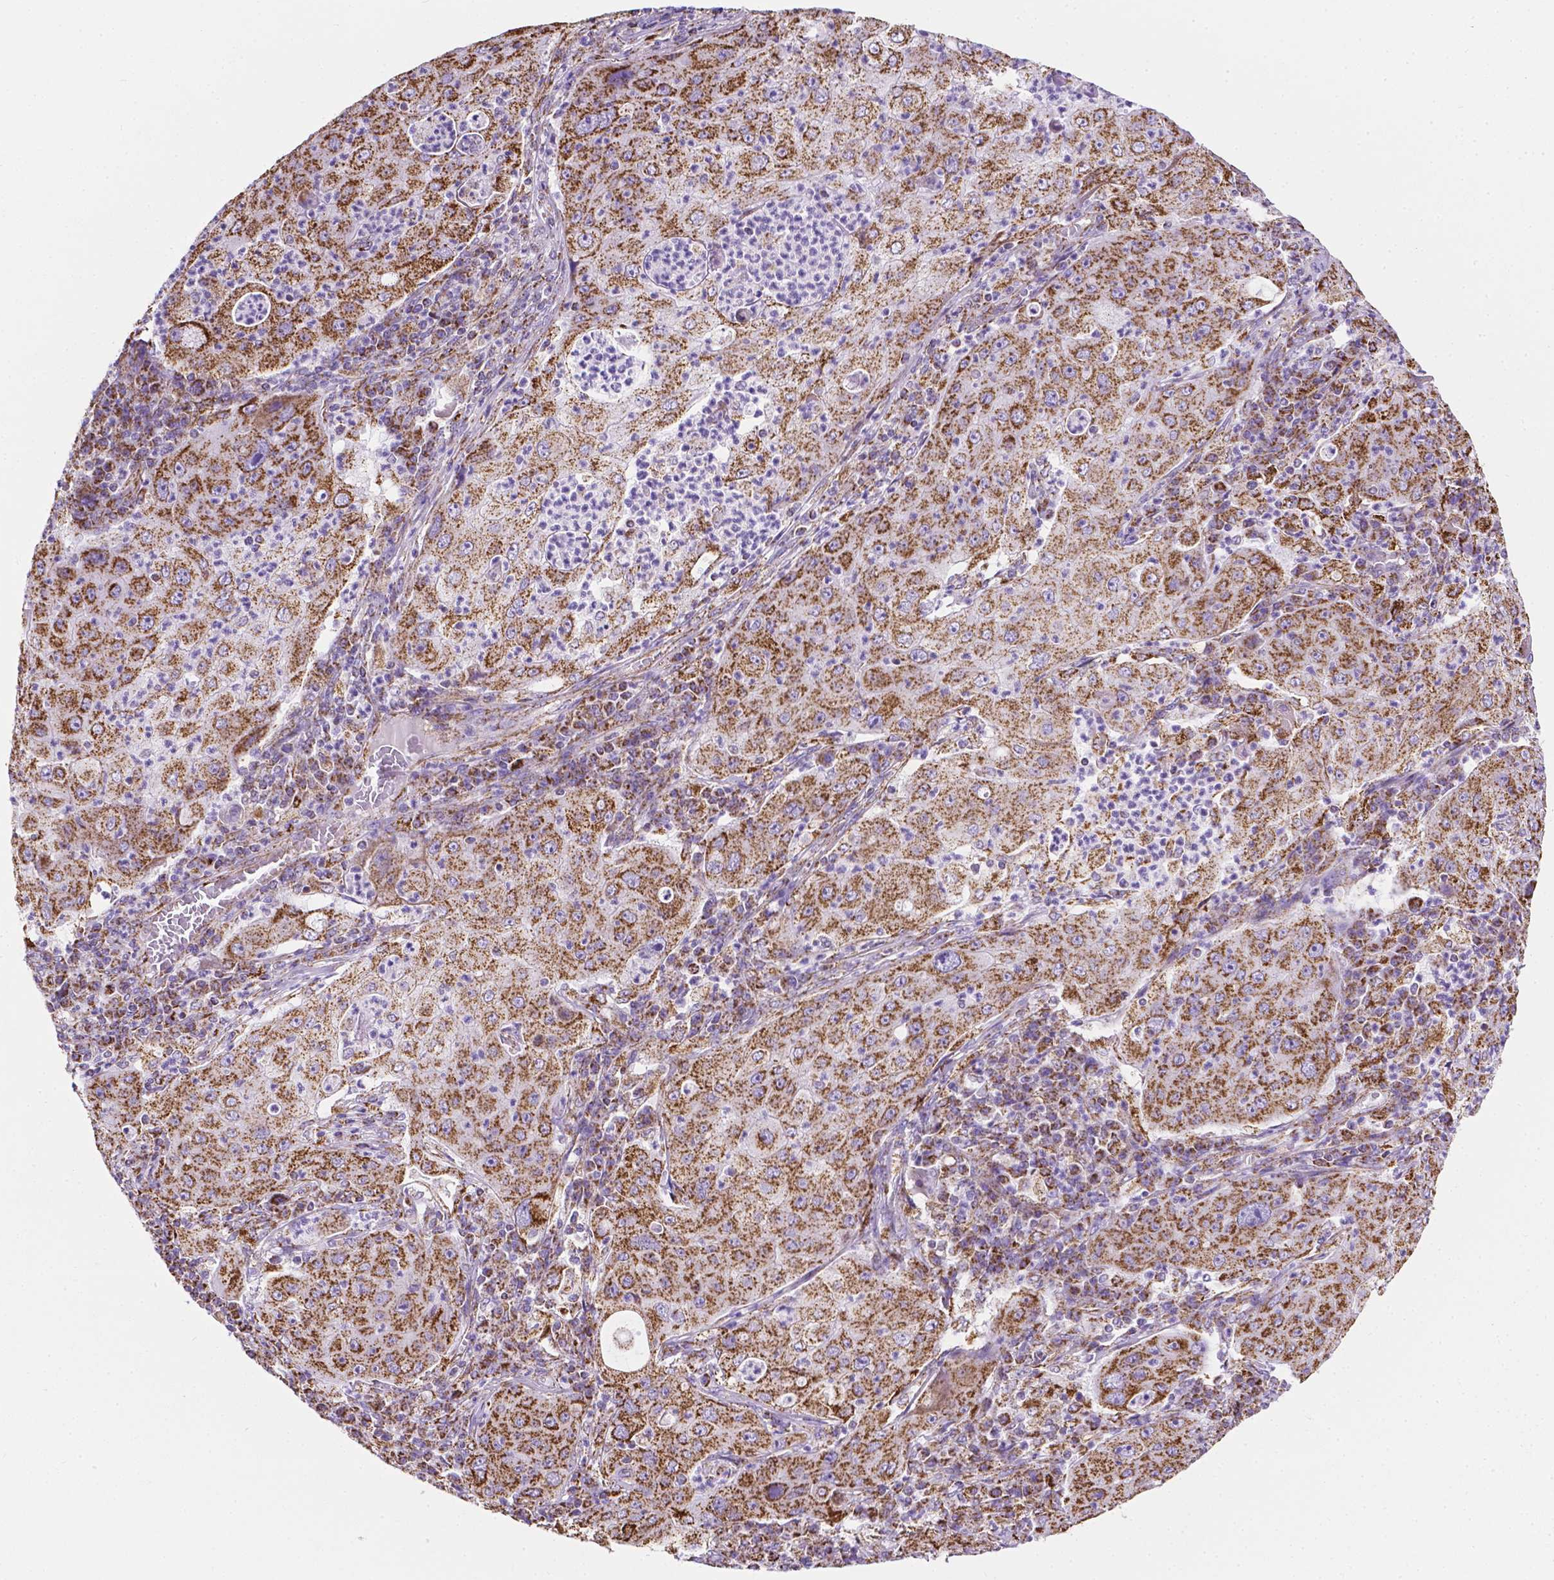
{"staining": {"intensity": "strong", "quantity": ">75%", "location": "cytoplasmic/membranous"}, "tissue": "lung cancer", "cell_type": "Tumor cells", "image_type": "cancer", "snomed": [{"axis": "morphology", "description": "Squamous cell carcinoma, NOS"}, {"axis": "topography", "description": "Lung"}], "caption": "Lung cancer (squamous cell carcinoma) stained with a protein marker shows strong staining in tumor cells.", "gene": "RMDN3", "patient": {"sex": "female", "age": 59}}